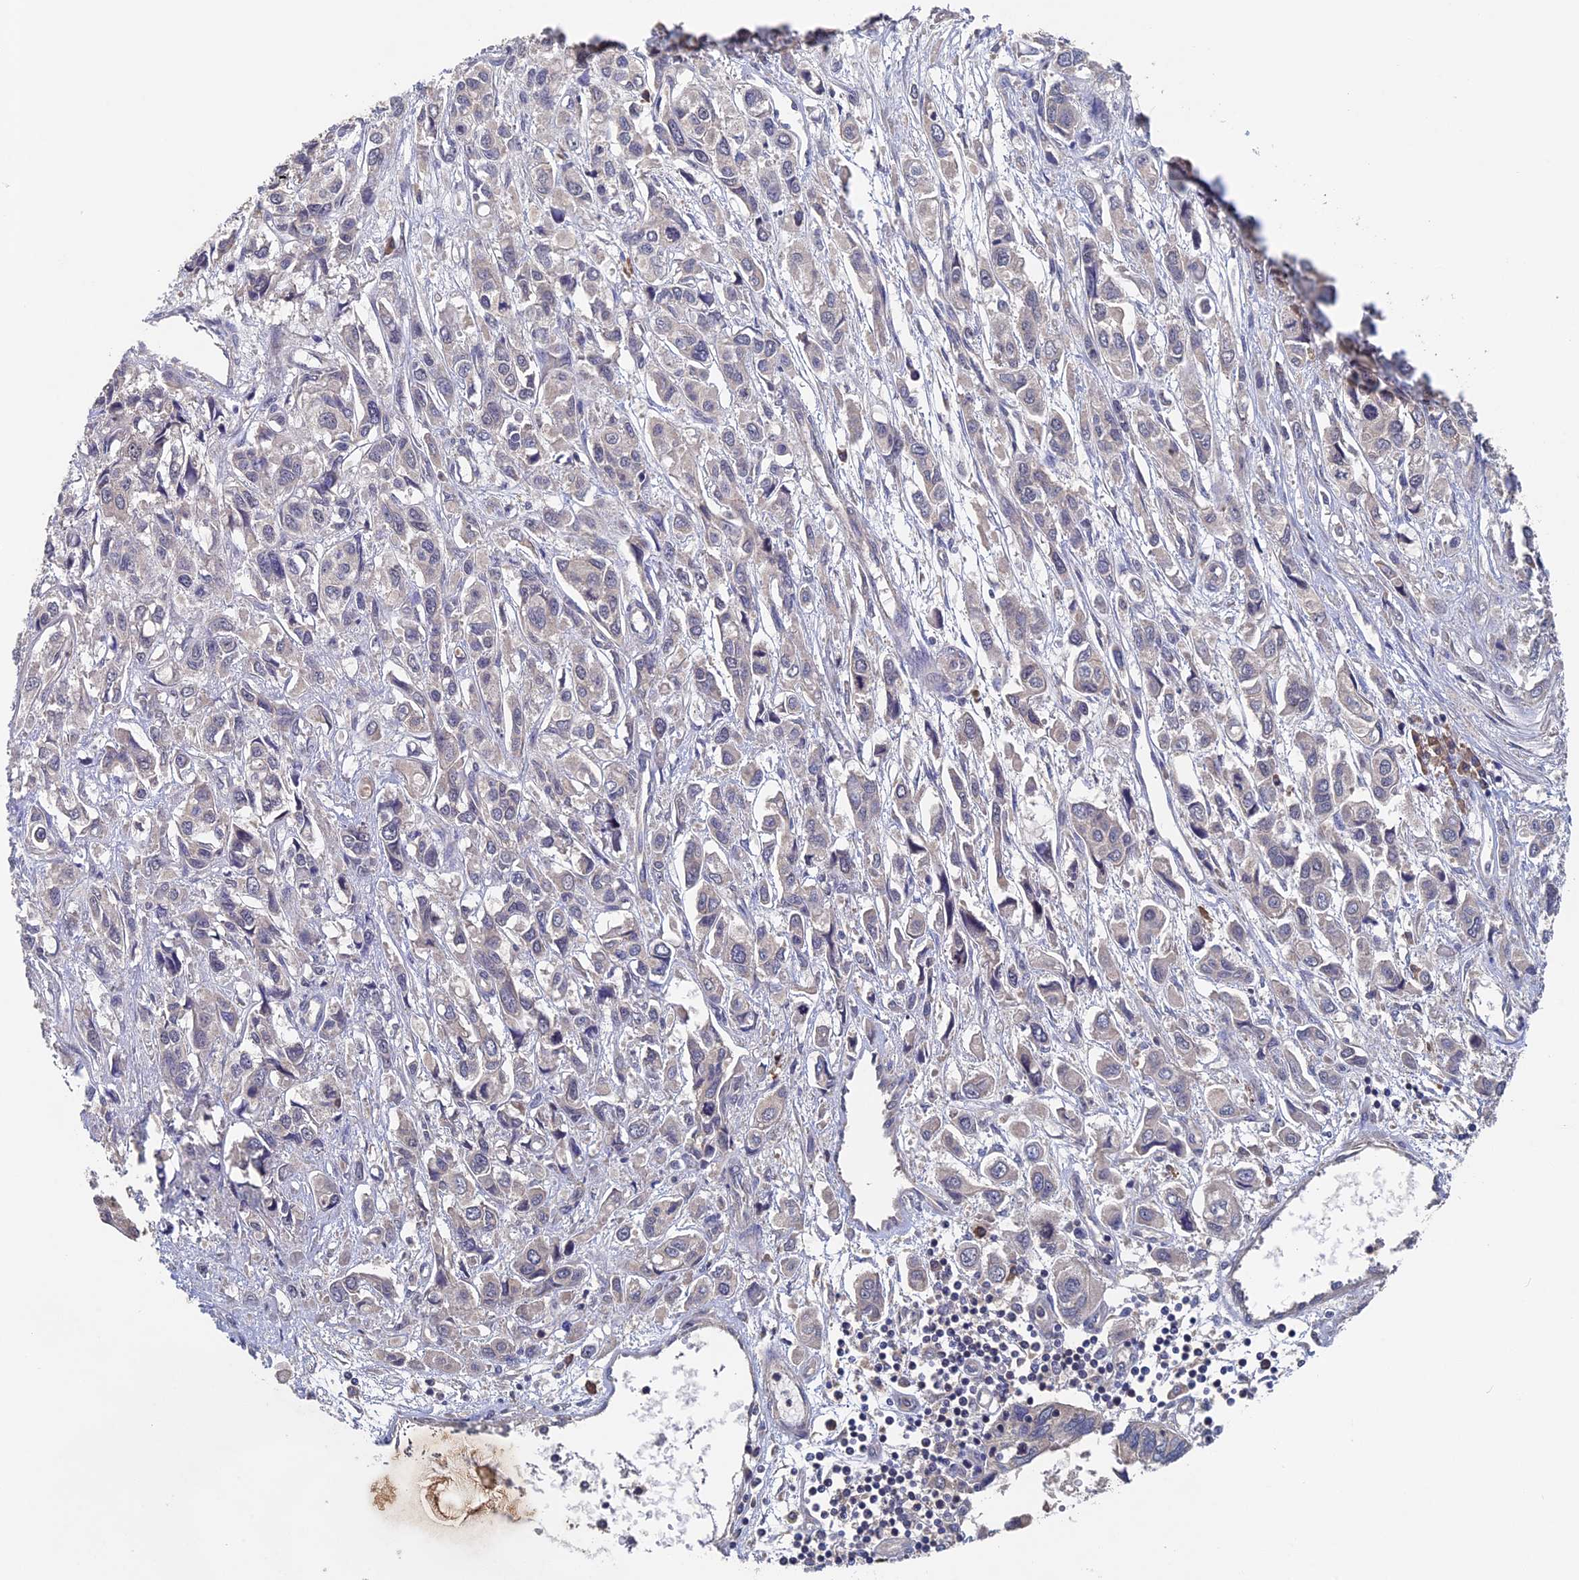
{"staining": {"intensity": "negative", "quantity": "none", "location": "none"}, "tissue": "urothelial cancer", "cell_type": "Tumor cells", "image_type": "cancer", "snomed": [{"axis": "morphology", "description": "Urothelial carcinoma, High grade"}, {"axis": "topography", "description": "Urinary bladder"}], "caption": "Immunohistochemistry (IHC) histopathology image of urothelial cancer stained for a protein (brown), which exhibits no expression in tumor cells. (Stains: DAB (3,3'-diaminobenzidine) immunohistochemistry (IHC) with hematoxylin counter stain, Microscopy: brightfield microscopy at high magnification).", "gene": "RAB15", "patient": {"sex": "male", "age": 67}}